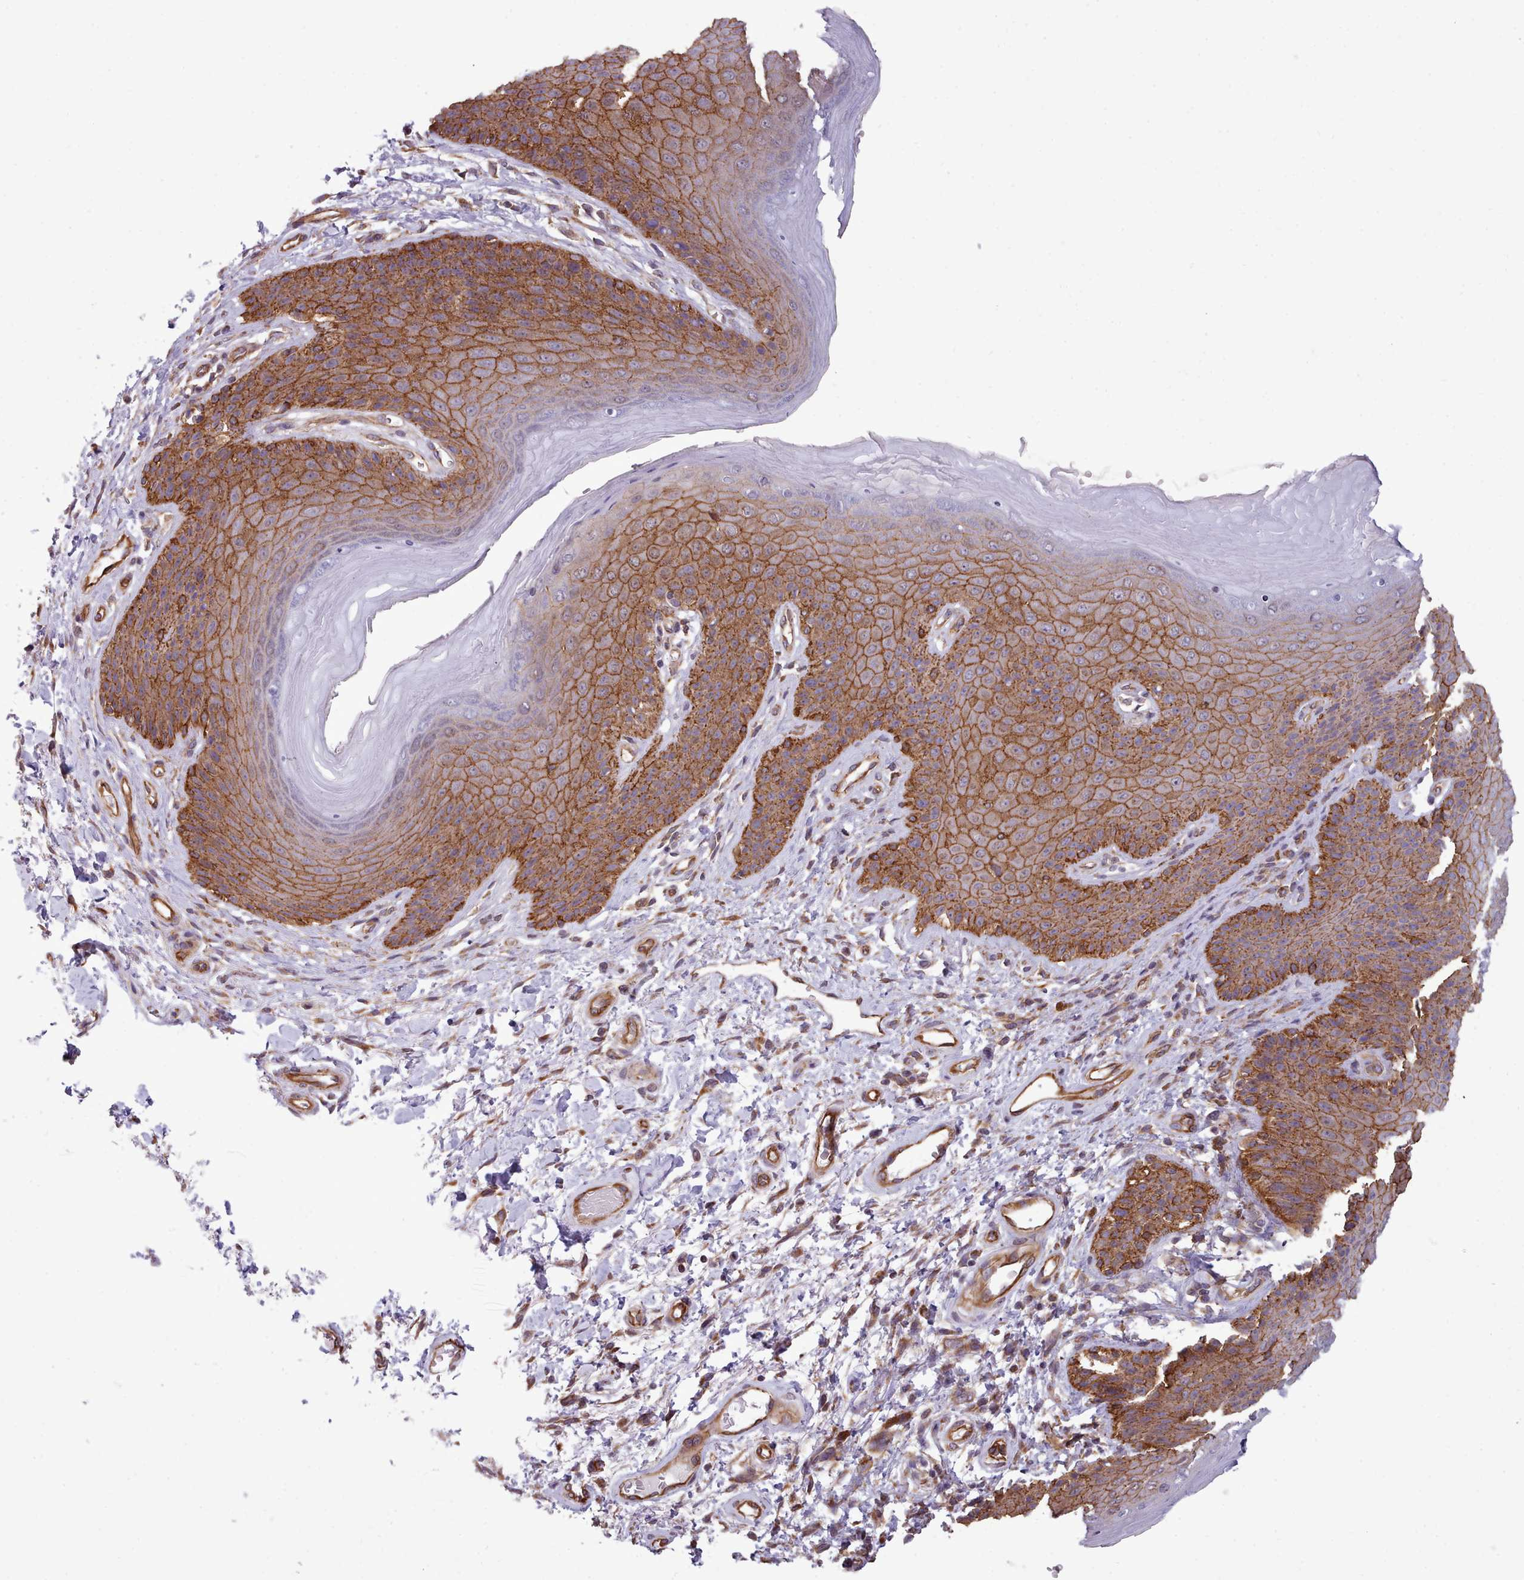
{"staining": {"intensity": "strong", "quantity": ">75%", "location": "cytoplasmic/membranous"}, "tissue": "skin", "cell_type": "Epidermal cells", "image_type": "normal", "snomed": [{"axis": "morphology", "description": "Normal tissue, NOS"}, {"axis": "topography", "description": "Anal"}], "caption": "Normal skin shows strong cytoplasmic/membranous positivity in about >75% of epidermal cells The staining was performed using DAB, with brown indicating positive protein expression. Nuclei are stained blue with hematoxylin..", "gene": "MRPL46", "patient": {"sex": "female", "age": 89}}